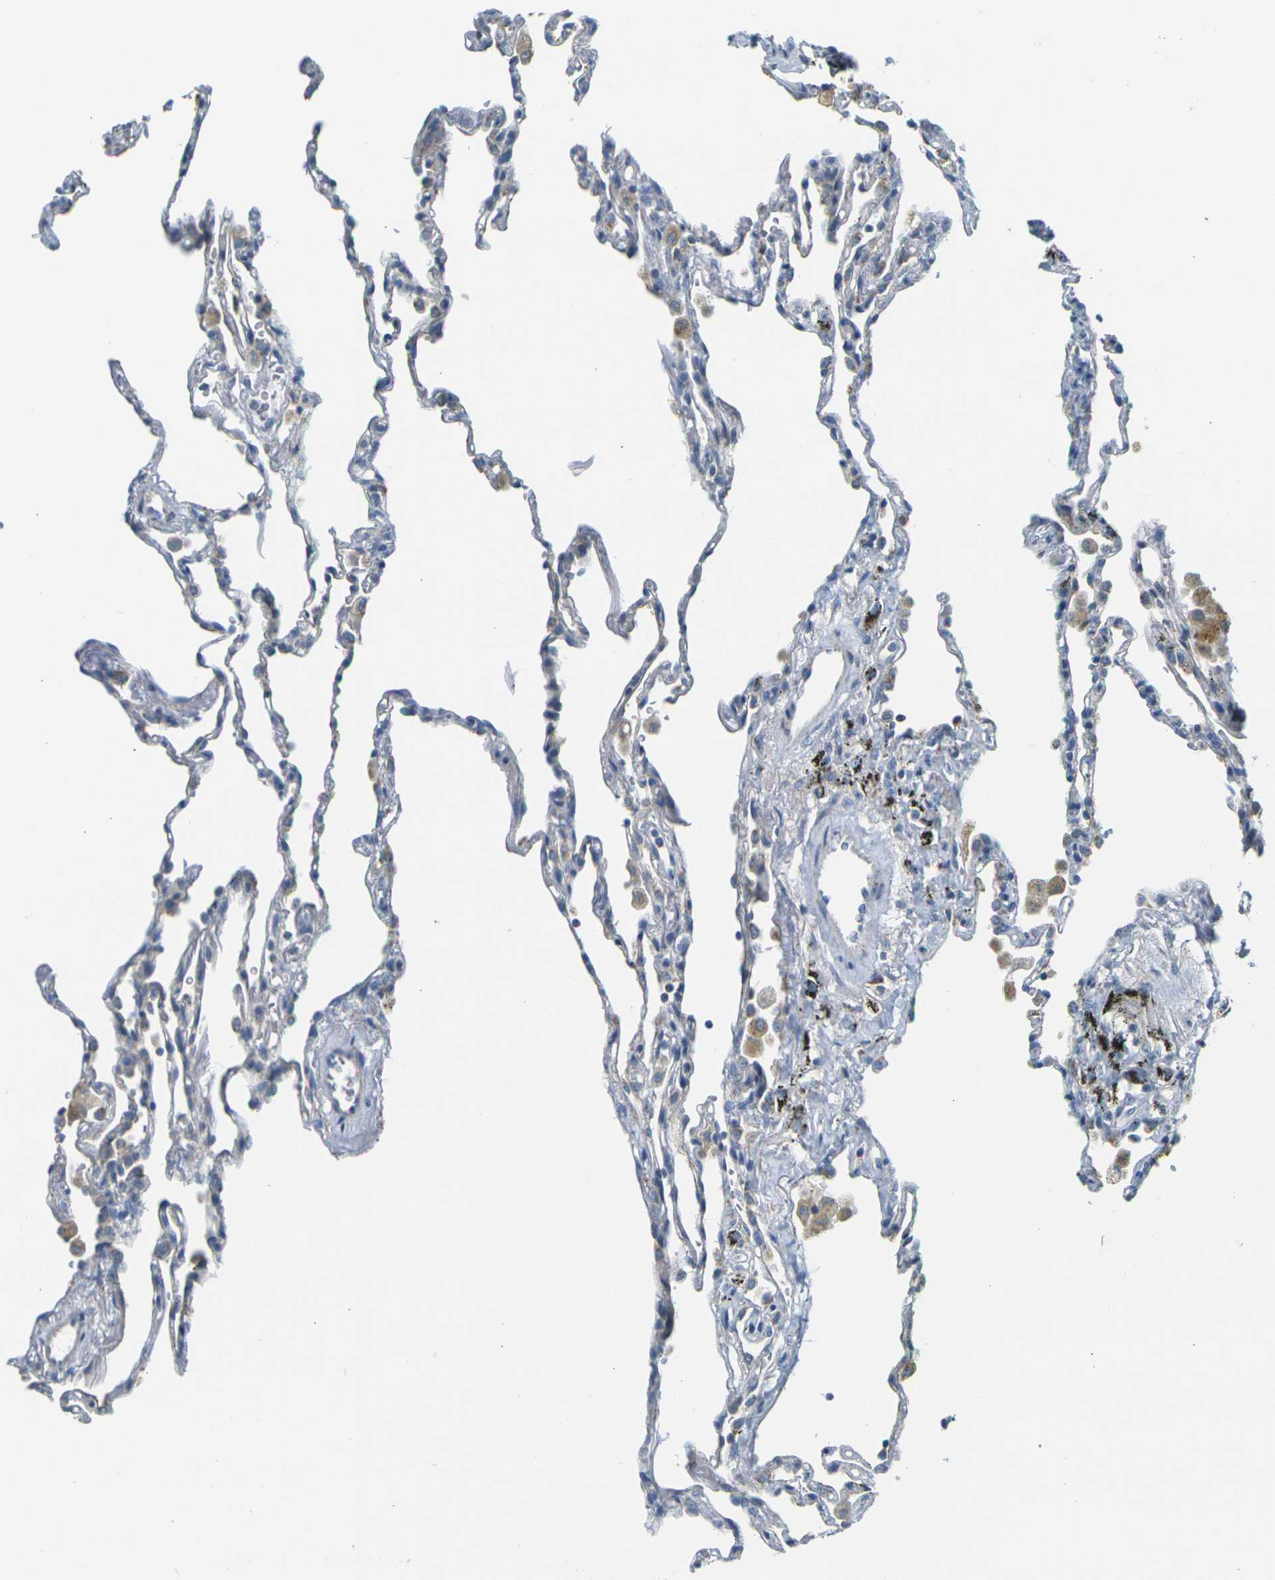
{"staining": {"intensity": "negative", "quantity": "none", "location": "none"}, "tissue": "lung", "cell_type": "Alveolar cells", "image_type": "normal", "snomed": [{"axis": "morphology", "description": "Normal tissue, NOS"}, {"axis": "topography", "description": "Lung"}], "caption": "IHC micrograph of normal lung: lung stained with DAB displays no significant protein expression in alveolar cells. (IHC, brightfield microscopy, high magnification).", "gene": "PARD6B", "patient": {"sex": "male", "age": 59}}